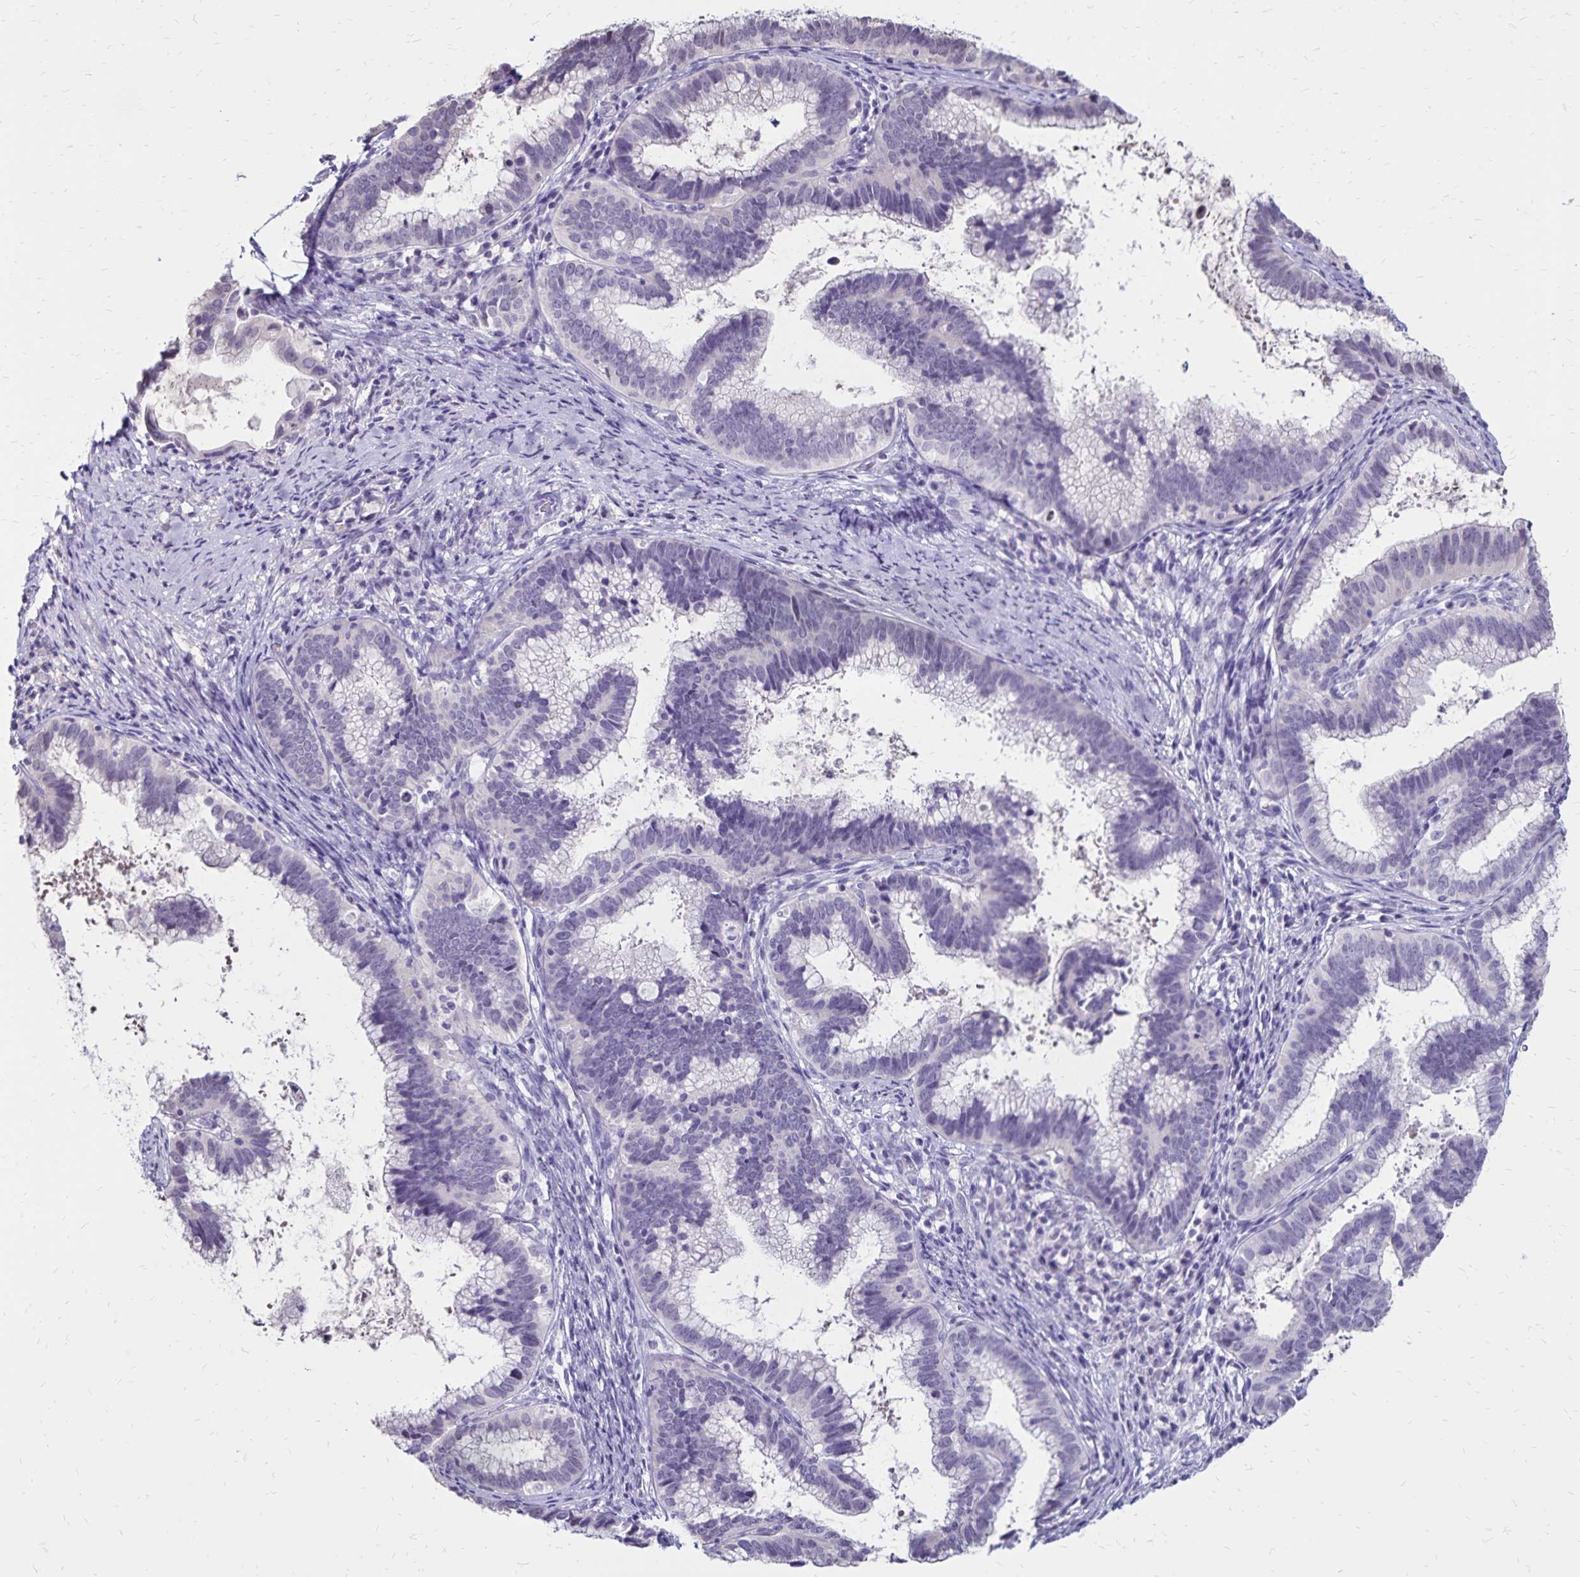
{"staining": {"intensity": "negative", "quantity": "none", "location": "none"}, "tissue": "cervical cancer", "cell_type": "Tumor cells", "image_type": "cancer", "snomed": [{"axis": "morphology", "description": "Adenocarcinoma, NOS"}, {"axis": "topography", "description": "Cervix"}], "caption": "Immunohistochemistry image of neoplastic tissue: adenocarcinoma (cervical) stained with DAB (3,3'-diaminobenzidine) demonstrates no significant protein expression in tumor cells.", "gene": "SH3GL3", "patient": {"sex": "female", "age": 61}}